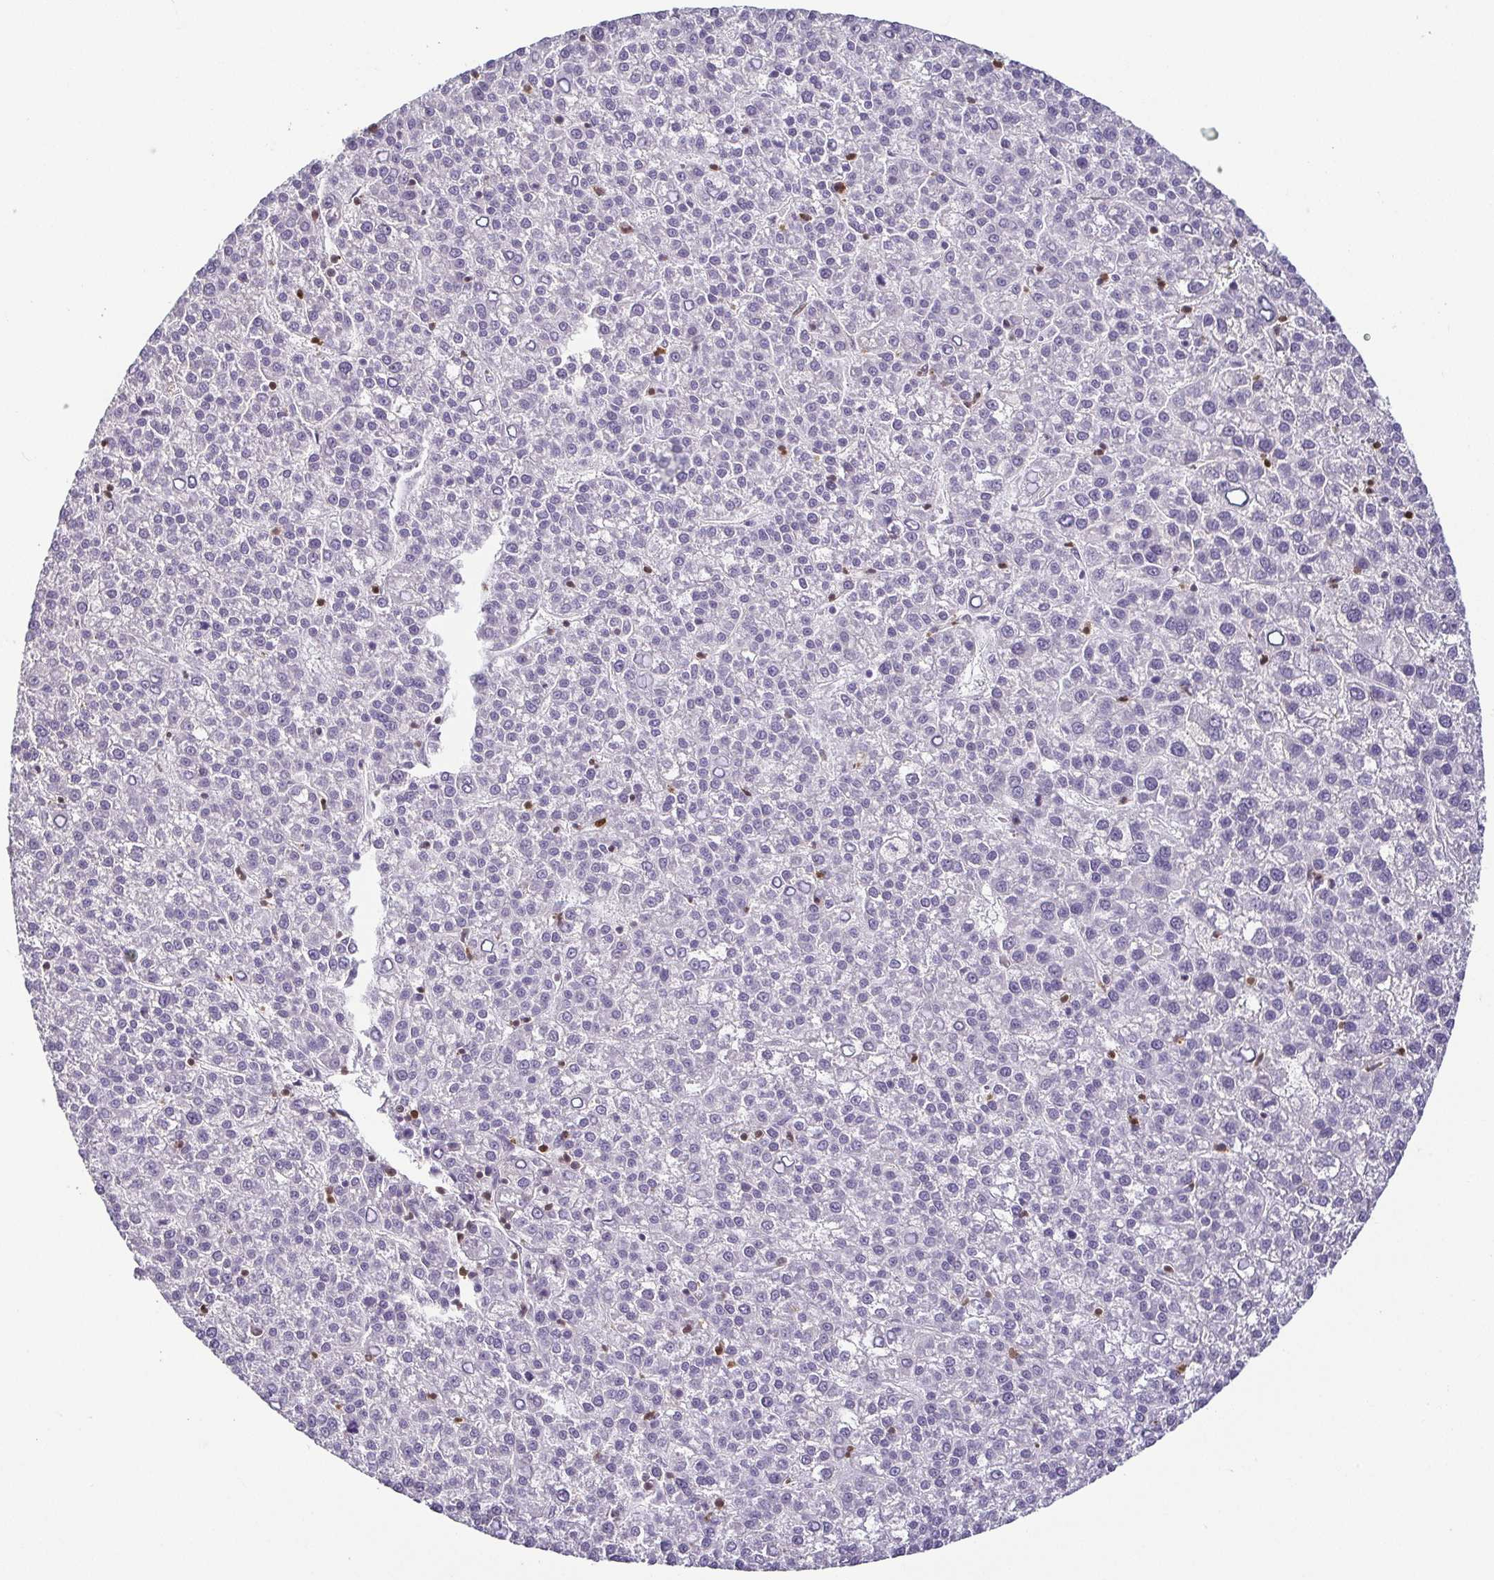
{"staining": {"intensity": "negative", "quantity": "none", "location": "none"}, "tissue": "liver cancer", "cell_type": "Tumor cells", "image_type": "cancer", "snomed": [{"axis": "morphology", "description": "Carcinoma, Hepatocellular, NOS"}, {"axis": "topography", "description": "Liver"}], "caption": "The micrograph exhibits no staining of tumor cells in hepatocellular carcinoma (liver).", "gene": "HOPX", "patient": {"sex": "female", "age": 58}}